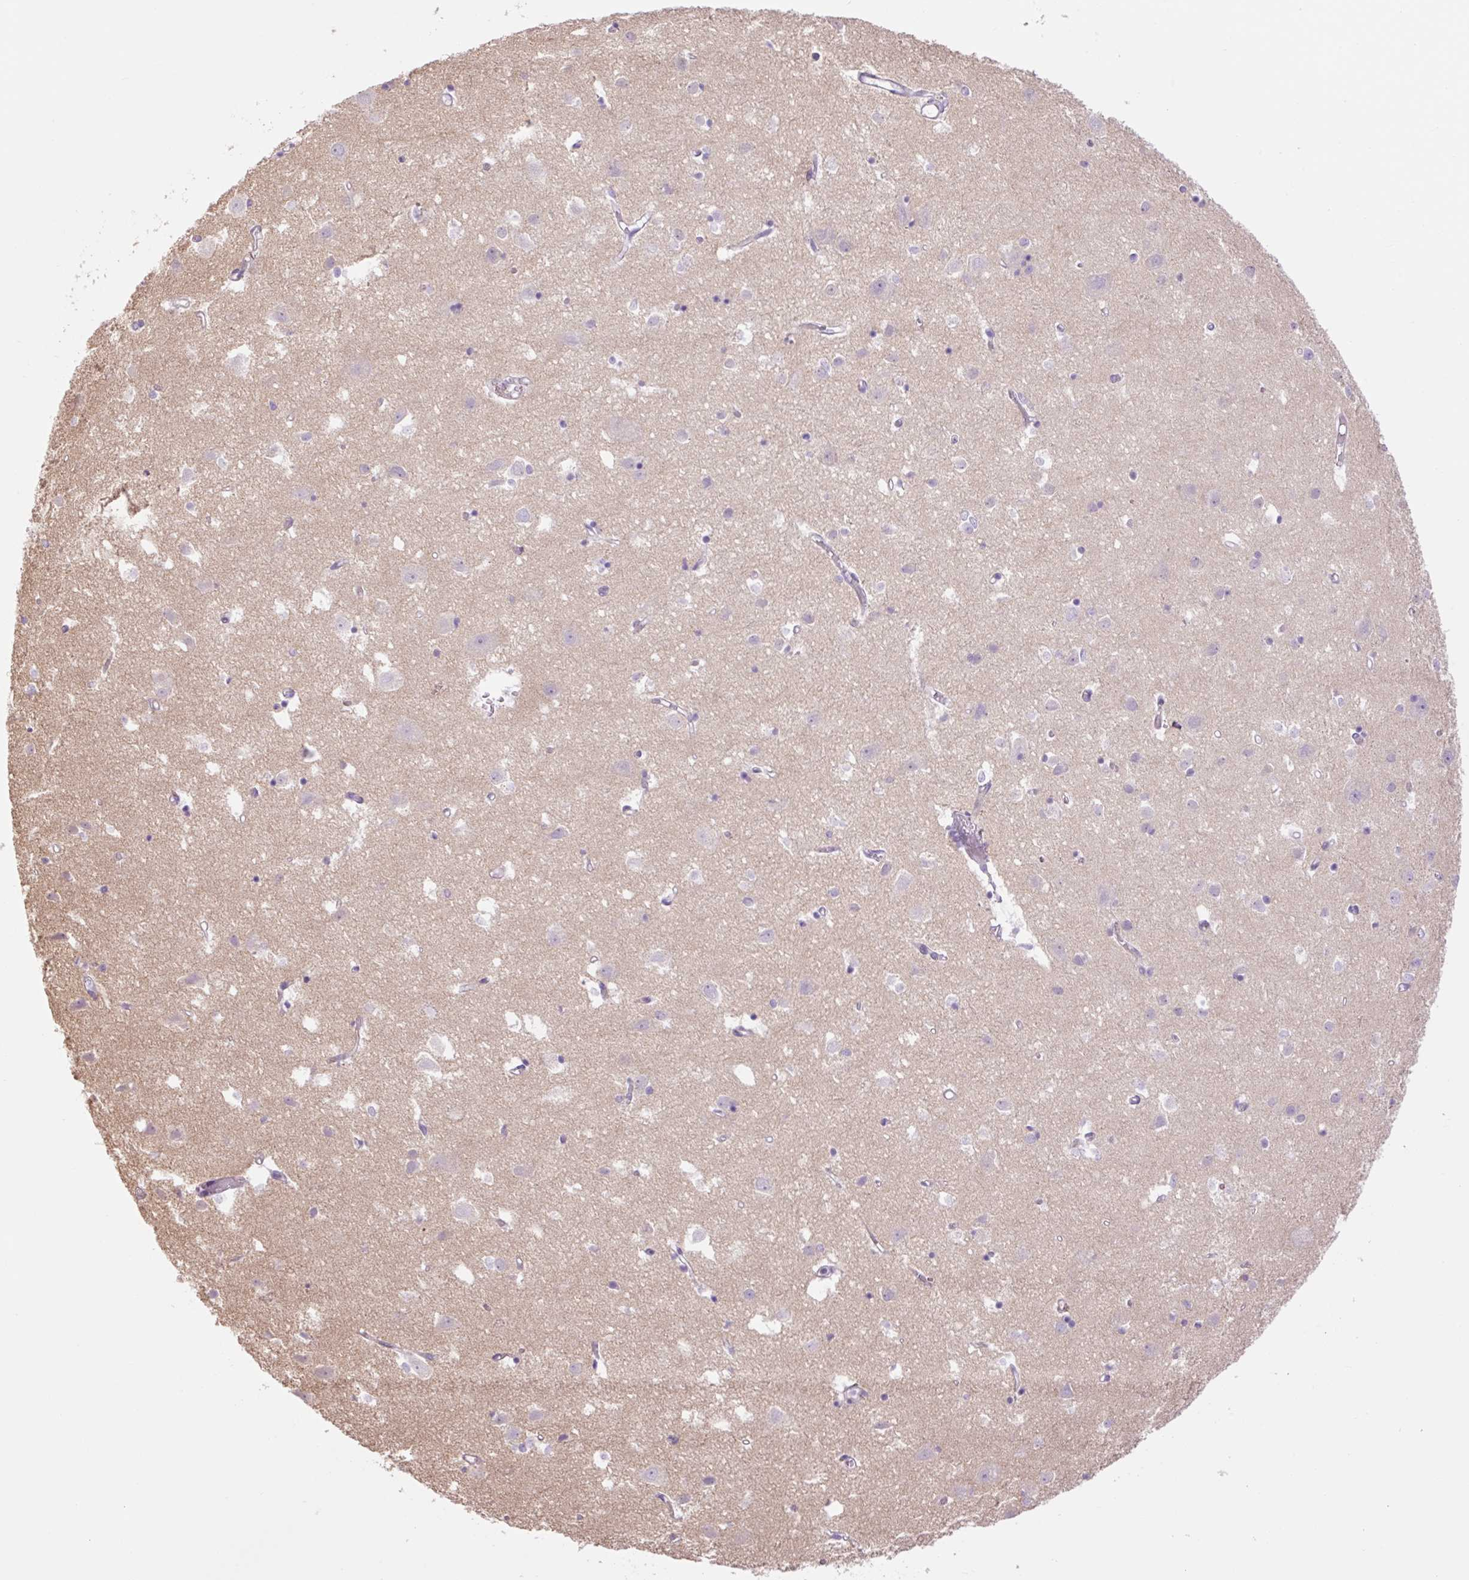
{"staining": {"intensity": "negative", "quantity": "none", "location": "none"}, "tissue": "cerebral cortex", "cell_type": "Endothelial cells", "image_type": "normal", "snomed": [{"axis": "morphology", "description": "Normal tissue, NOS"}, {"axis": "topography", "description": "Cerebral cortex"}], "caption": "Immunohistochemical staining of unremarkable cerebral cortex shows no significant staining in endothelial cells. The staining was performed using DAB to visualize the protein expression in brown, while the nuclei were stained in blue with hematoxylin (Magnification: 20x).", "gene": "GRID2", "patient": {"sex": "male", "age": 70}}